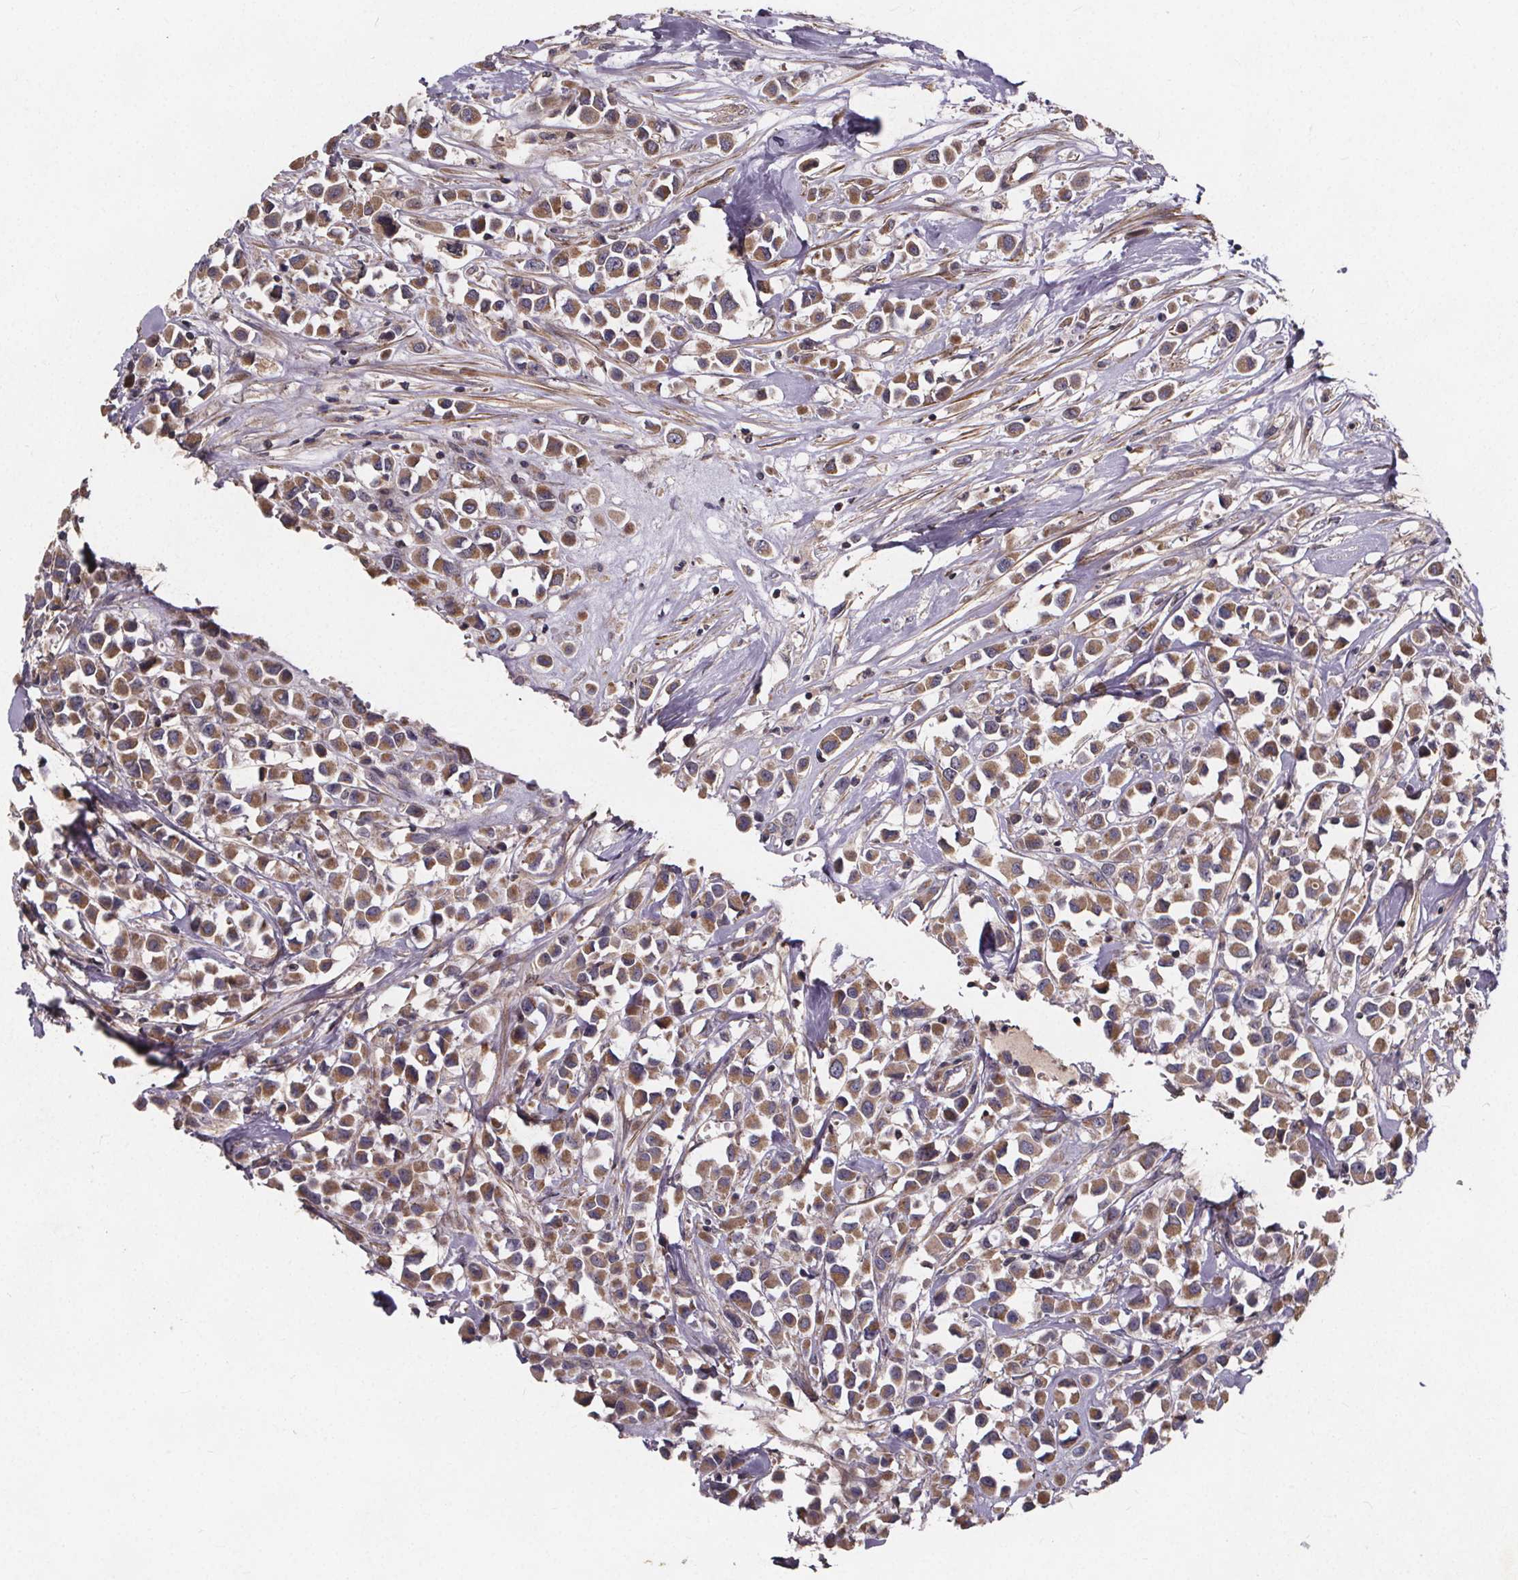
{"staining": {"intensity": "moderate", "quantity": ">75%", "location": "cytoplasmic/membranous"}, "tissue": "breast cancer", "cell_type": "Tumor cells", "image_type": "cancer", "snomed": [{"axis": "morphology", "description": "Duct carcinoma"}, {"axis": "topography", "description": "Breast"}], "caption": "Breast cancer (infiltrating ductal carcinoma) stained with immunohistochemistry (IHC) demonstrates moderate cytoplasmic/membranous positivity in approximately >75% of tumor cells.", "gene": "YME1L1", "patient": {"sex": "female", "age": 61}}